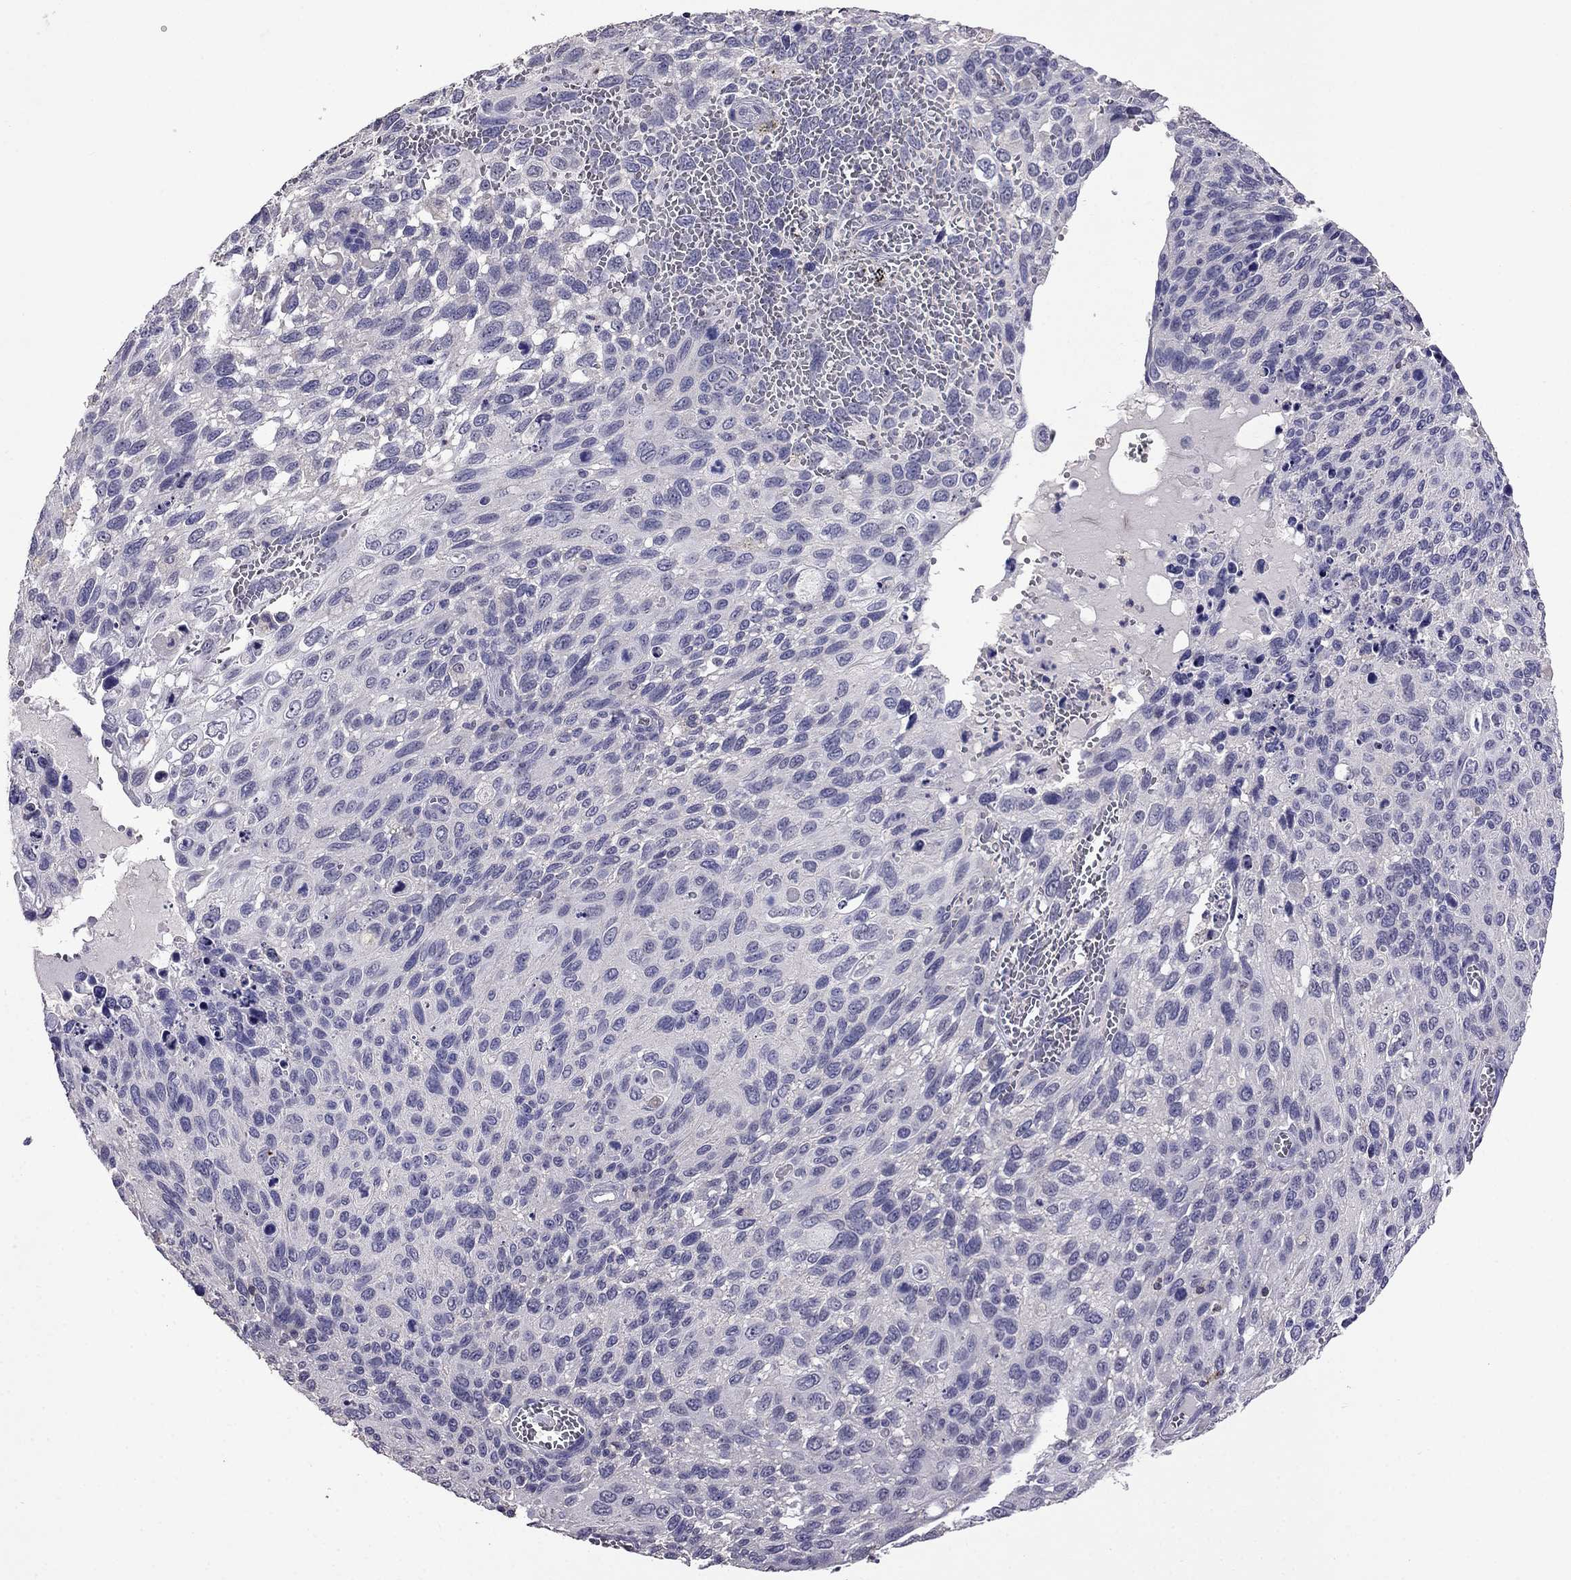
{"staining": {"intensity": "negative", "quantity": "none", "location": "none"}, "tissue": "cervical cancer", "cell_type": "Tumor cells", "image_type": "cancer", "snomed": [{"axis": "morphology", "description": "Squamous cell carcinoma, NOS"}, {"axis": "topography", "description": "Cervix"}], "caption": "Immunohistochemistry micrograph of human cervical squamous cell carcinoma stained for a protein (brown), which displays no expression in tumor cells. (DAB immunohistochemistry (IHC) visualized using brightfield microscopy, high magnification).", "gene": "AQP9", "patient": {"sex": "female", "age": 70}}